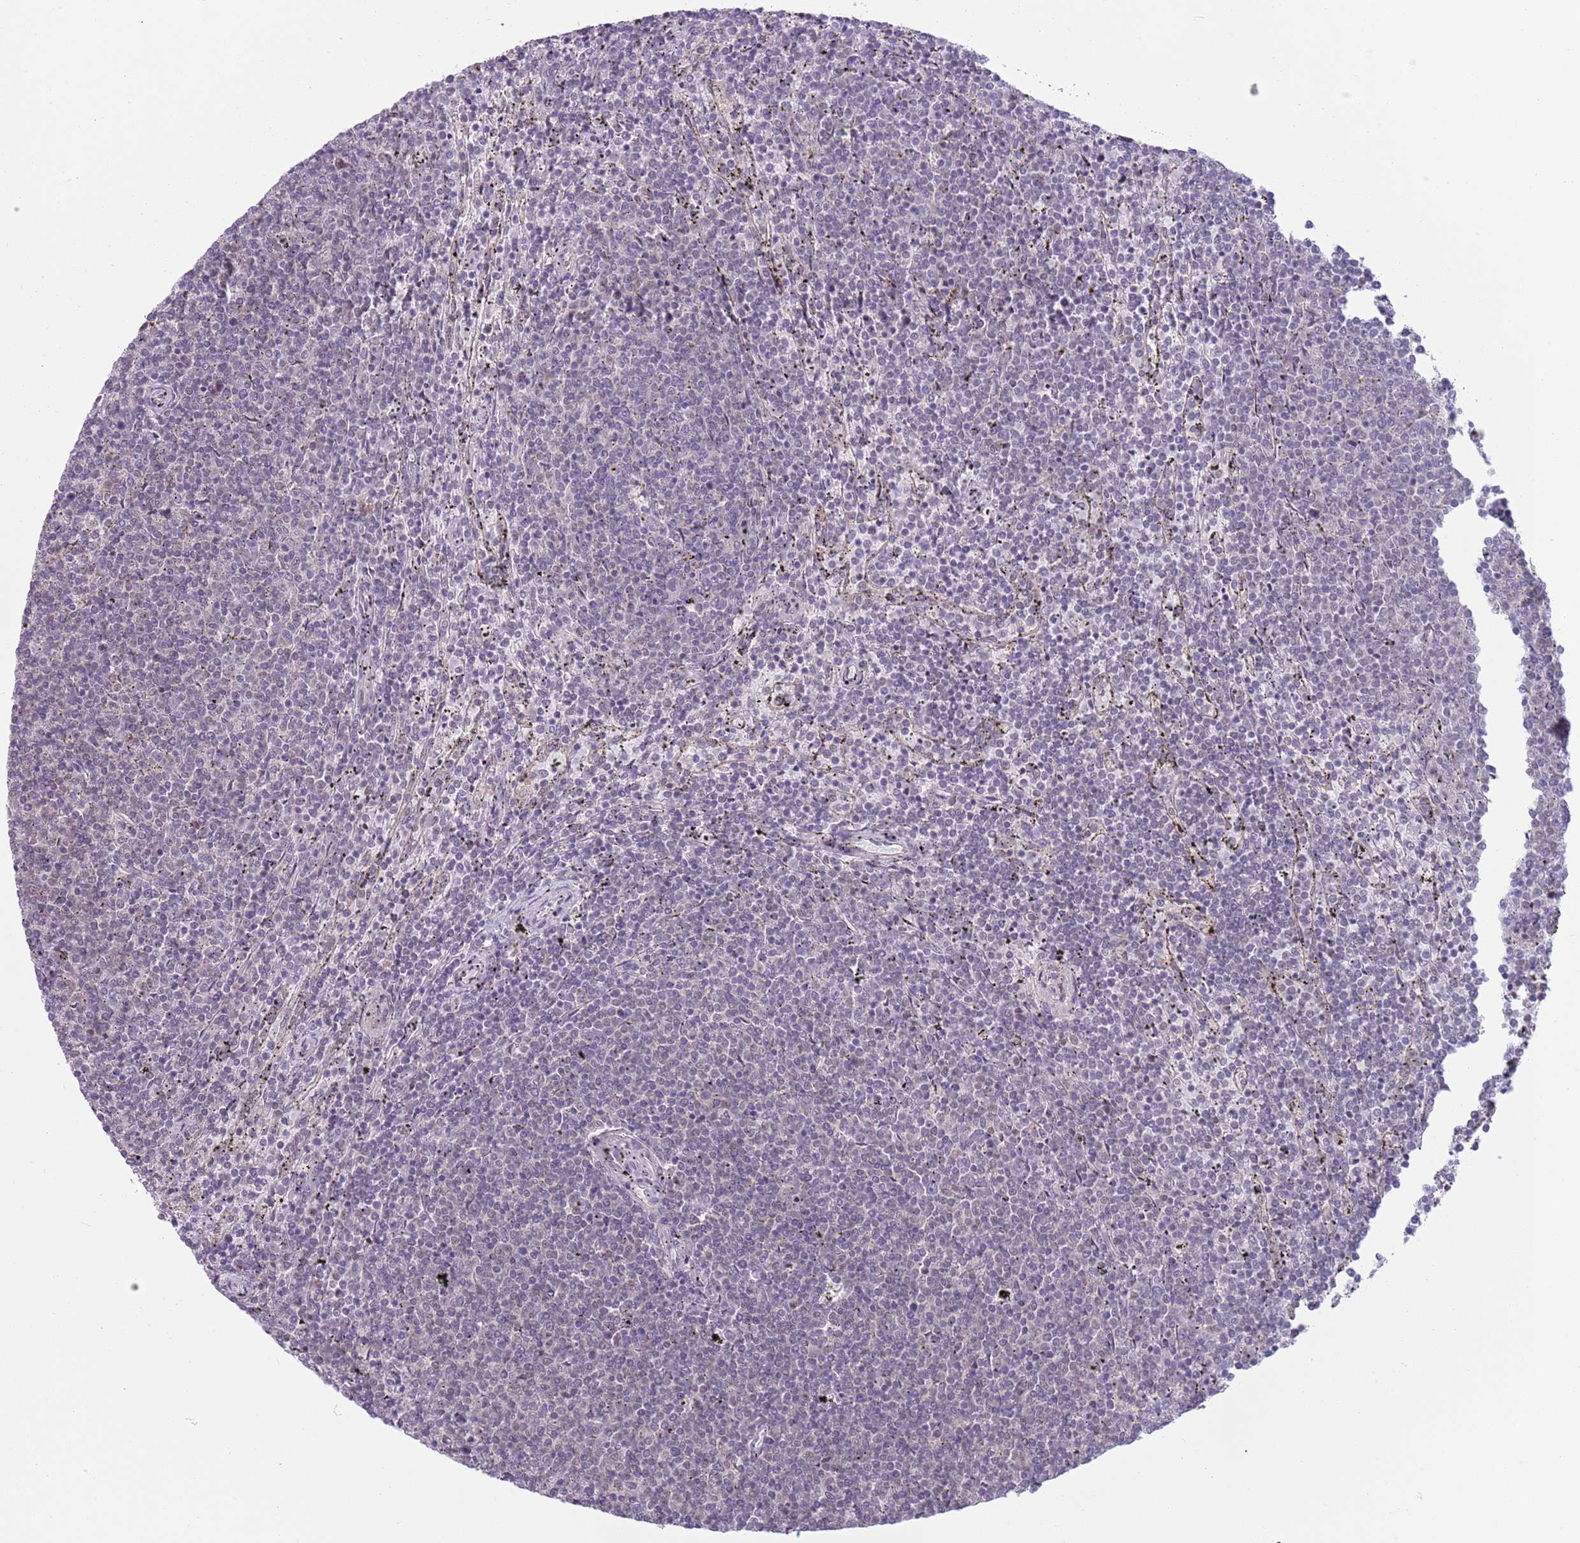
{"staining": {"intensity": "negative", "quantity": "none", "location": "none"}, "tissue": "lymphoma", "cell_type": "Tumor cells", "image_type": "cancer", "snomed": [{"axis": "morphology", "description": "Malignant lymphoma, non-Hodgkin's type, Low grade"}, {"axis": "topography", "description": "Spleen"}], "caption": "Immunohistochemical staining of lymphoma displays no significant expression in tumor cells.", "gene": "TM2D1", "patient": {"sex": "female", "age": 50}}